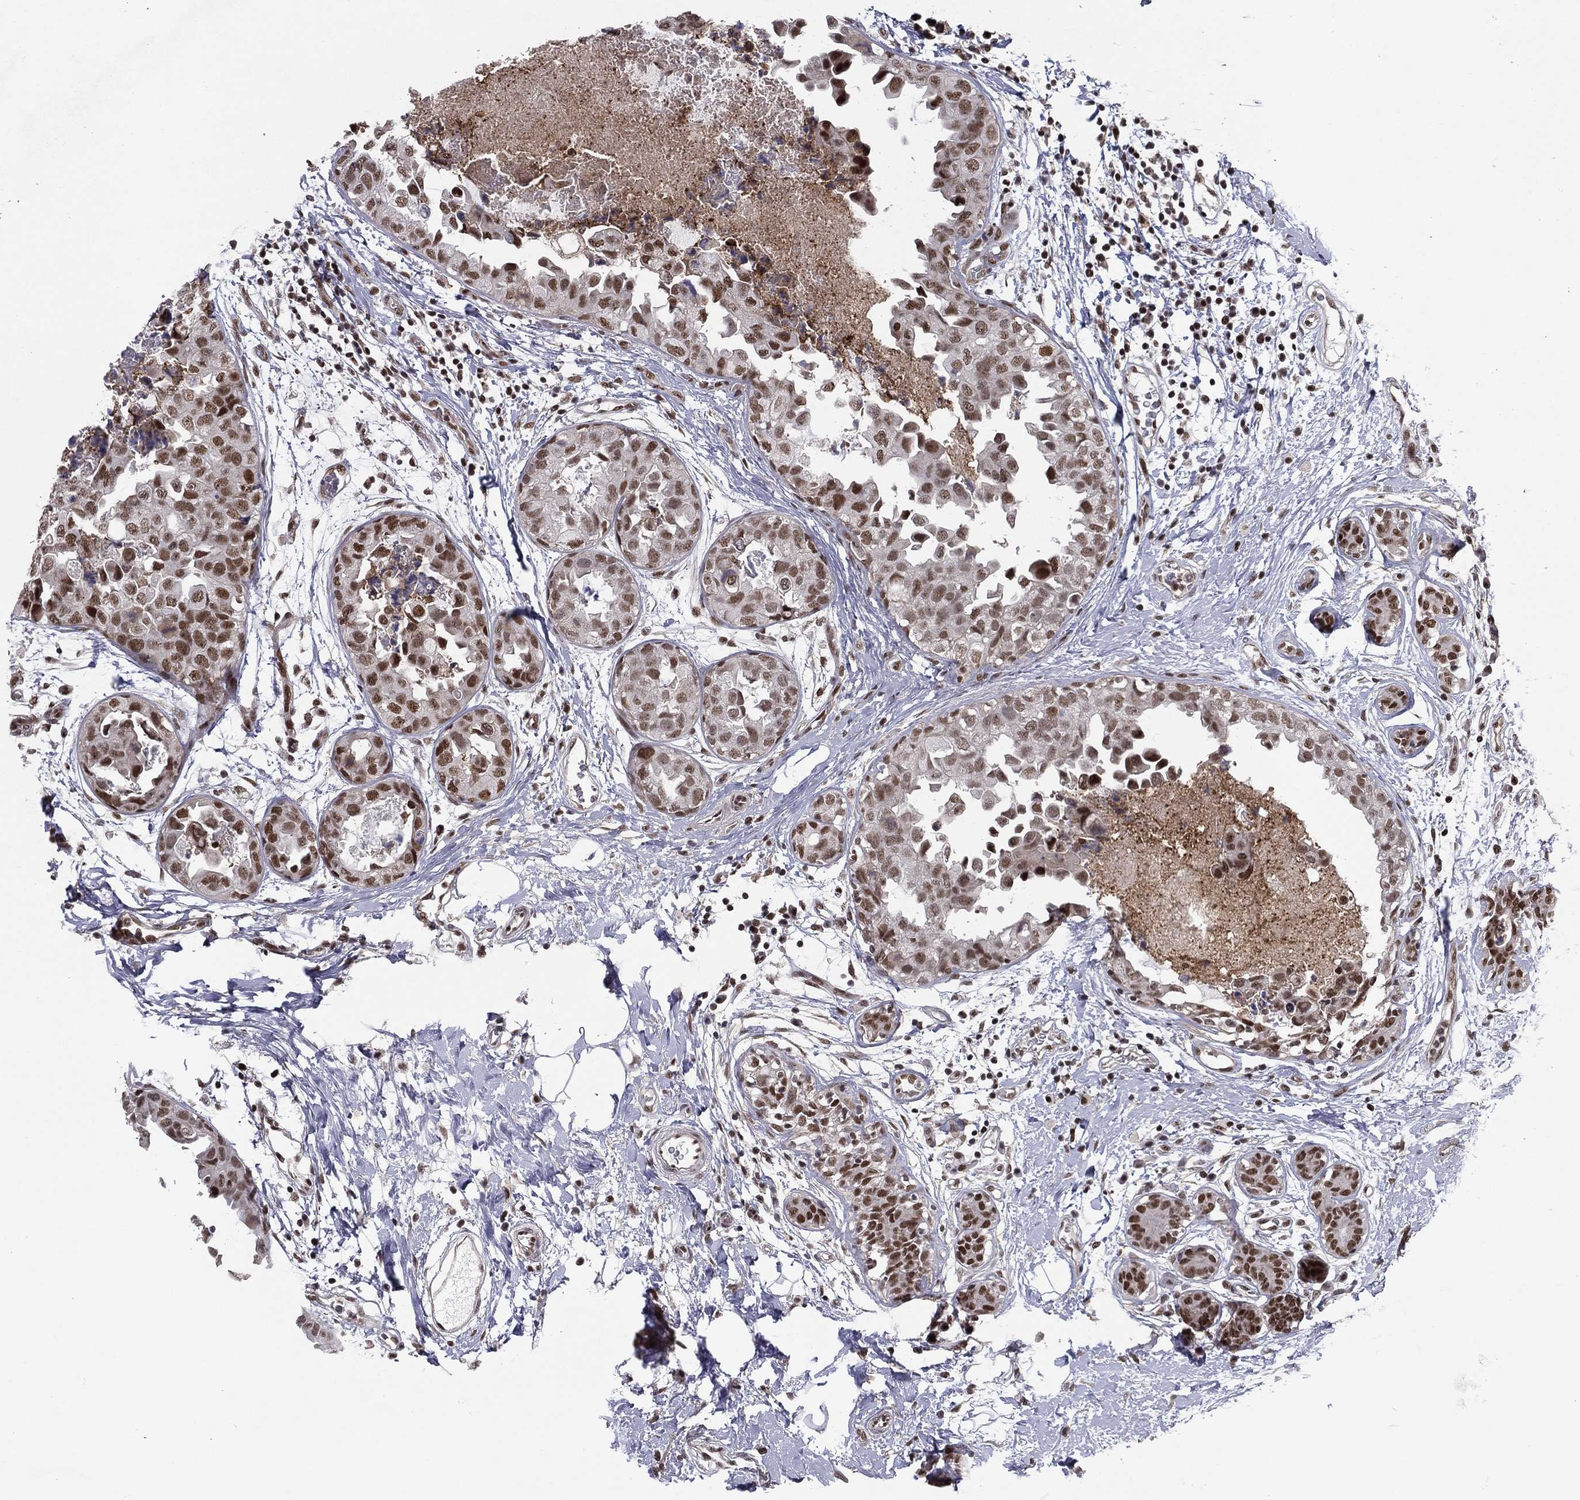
{"staining": {"intensity": "moderate", "quantity": ">75%", "location": "nuclear"}, "tissue": "breast cancer", "cell_type": "Tumor cells", "image_type": "cancer", "snomed": [{"axis": "morphology", "description": "Normal tissue, NOS"}, {"axis": "morphology", "description": "Duct carcinoma"}, {"axis": "topography", "description": "Breast"}], "caption": "A medium amount of moderate nuclear staining is identified in about >75% of tumor cells in breast cancer (infiltrating ductal carcinoma) tissue.", "gene": "GPALPP1", "patient": {"sex": "female", "age": 40}}